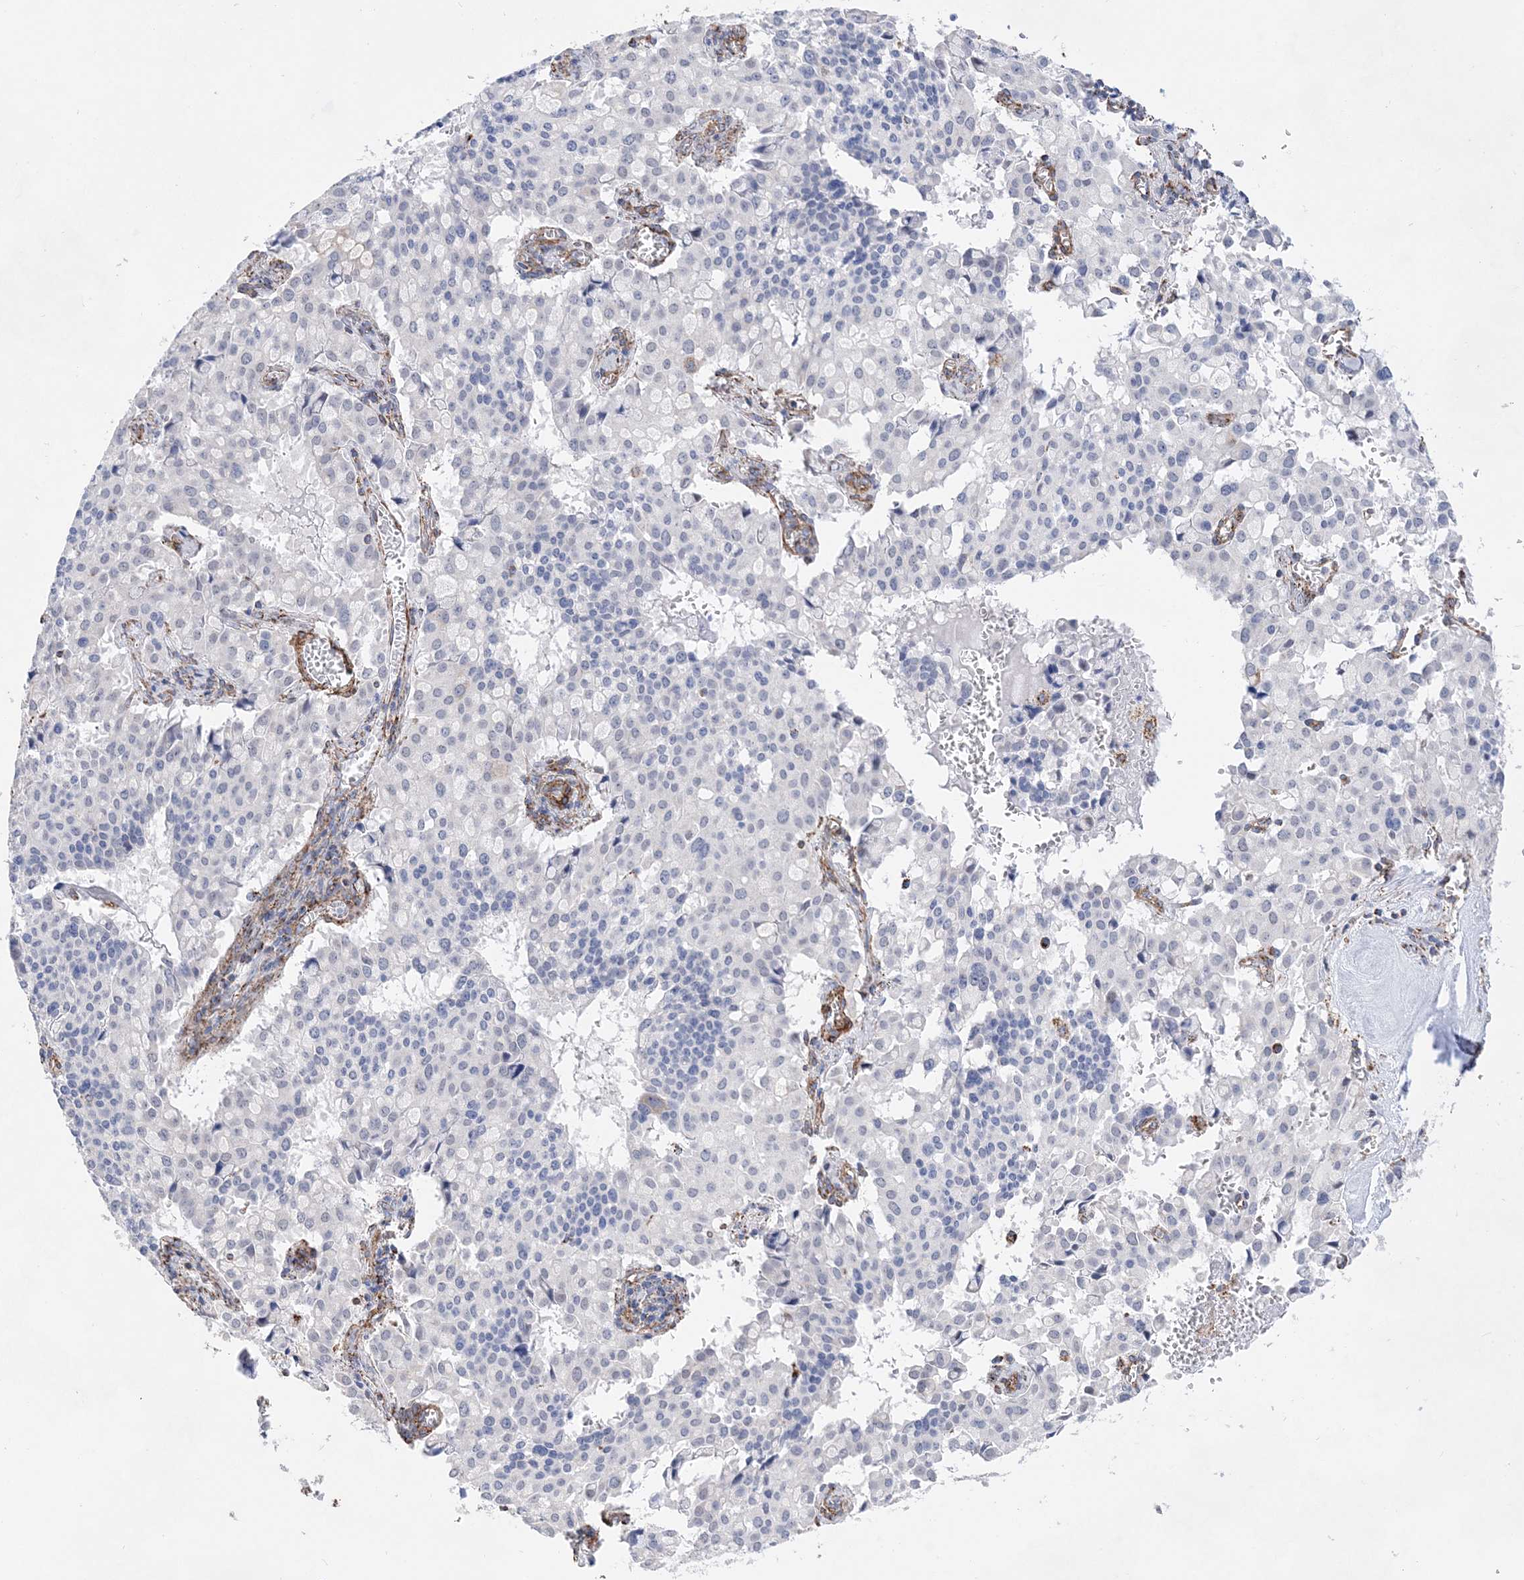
{"staining": {"intensity": "negative", "quantity": "none", "location": "none"}, "tissue": "pancreatic cancer", "cell_type": "Tumor cells", "image_type": "cancer", "snomed": [{"axis": "morphology", "description": "Adenocarcinoma, NOS"}, {"axis": "topography", "description": "Pancreas"}], "caption": "The histopathology image shows no staining of tumor cells in pancreatic cancer (adenocarcinoma).", "gene": "ACOT9", "patient": {"sex": "male", "age": 65}}